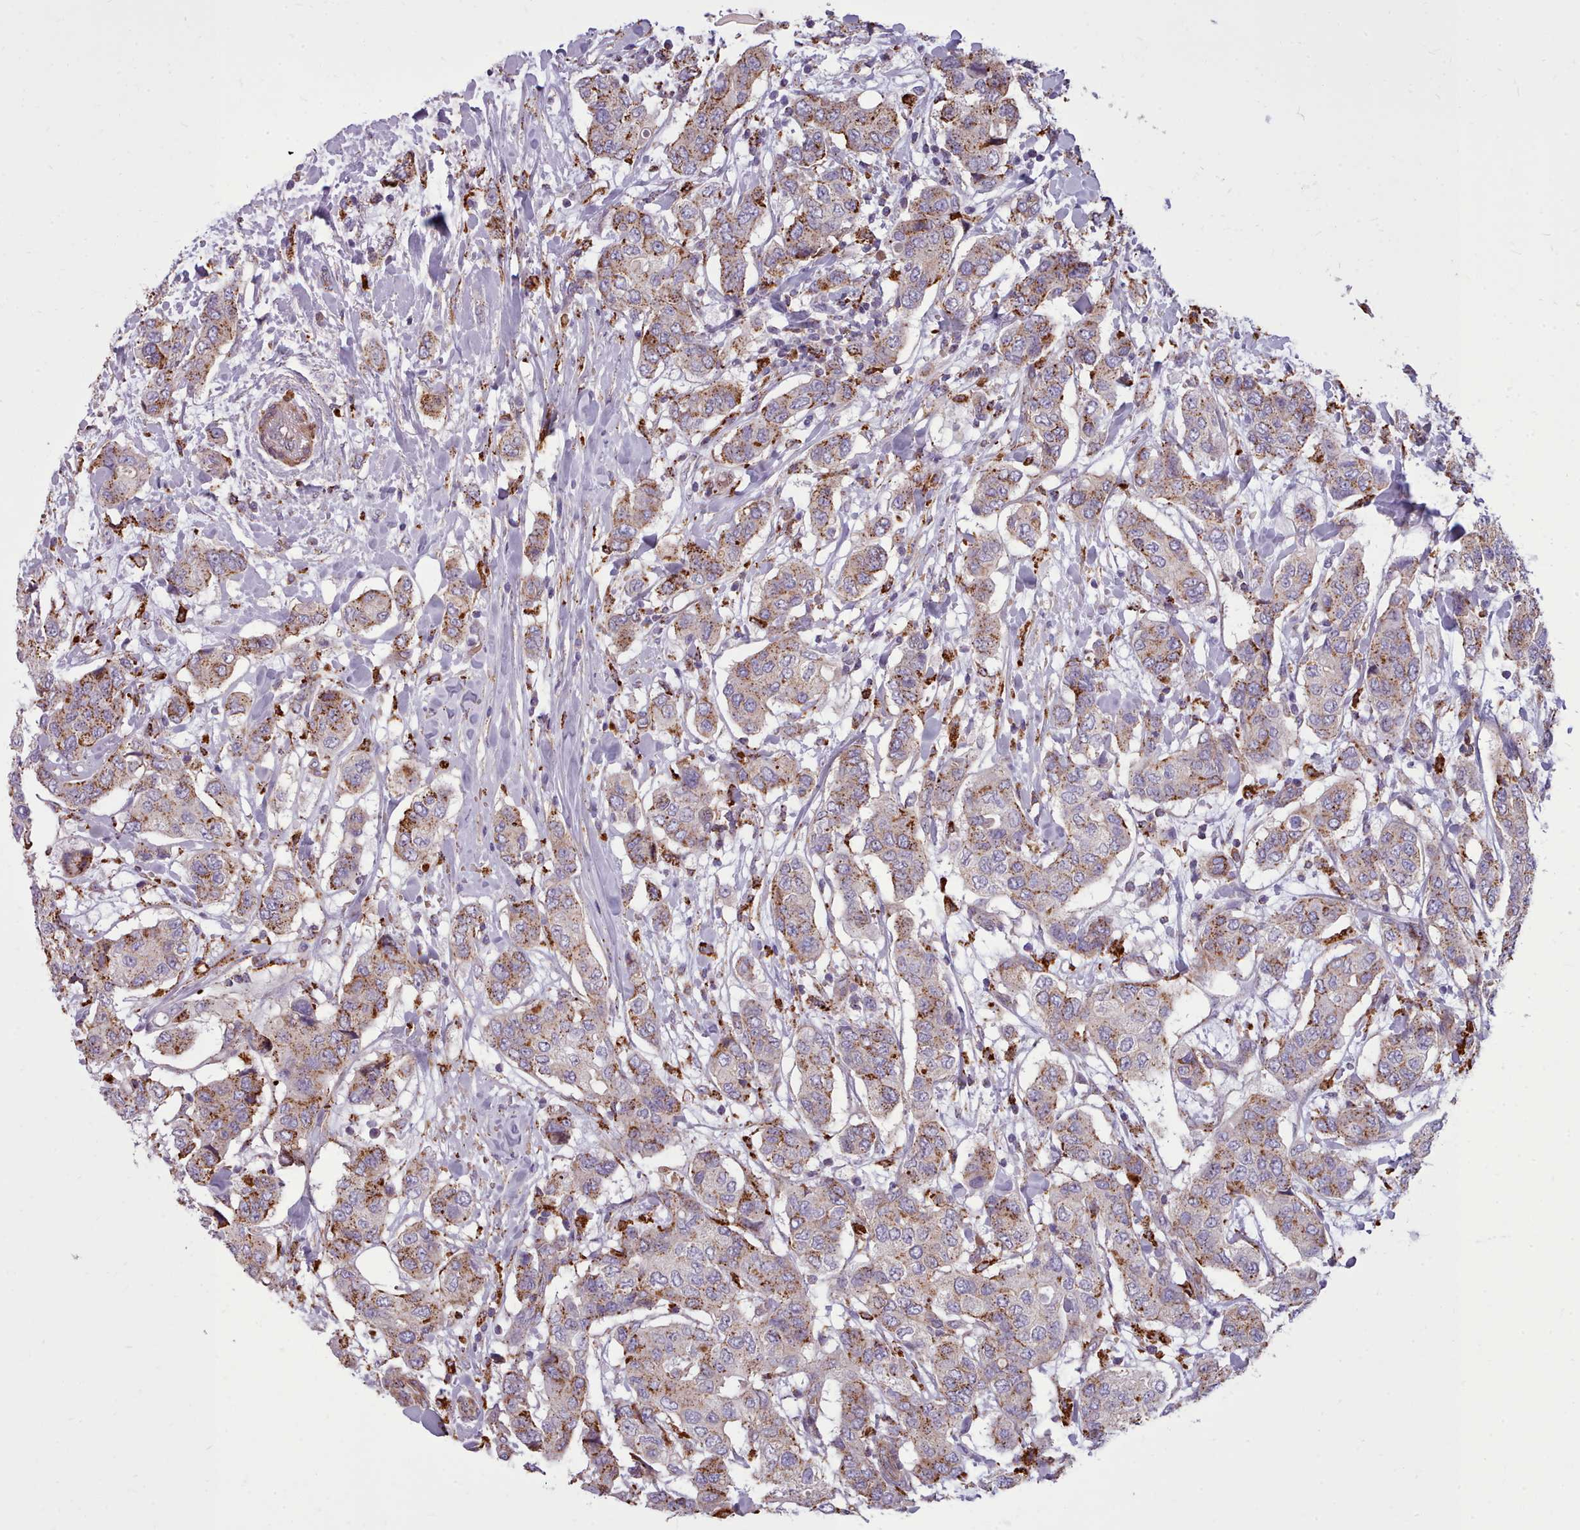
{"staining": {"intensity": "moderate", "quantity": ">75%", "location": "cytoplasmic/membranous"}, "tissue": "breast cancer", "cell_type": "Tumor cells", "image_type": "cancer", "snomed": [{"axis": "morphology", "description": "Lobular carcinoma"}, {"axis": "topography", "description": "Breast"}], "caption": "Breast cancer (lobular carcinoma) stained for a protein displays moderate cytoplasmic/membranous positivity in tumor cells.", "gene": "PACSIN3", "patient": {"sex": "female", "age": 51}}